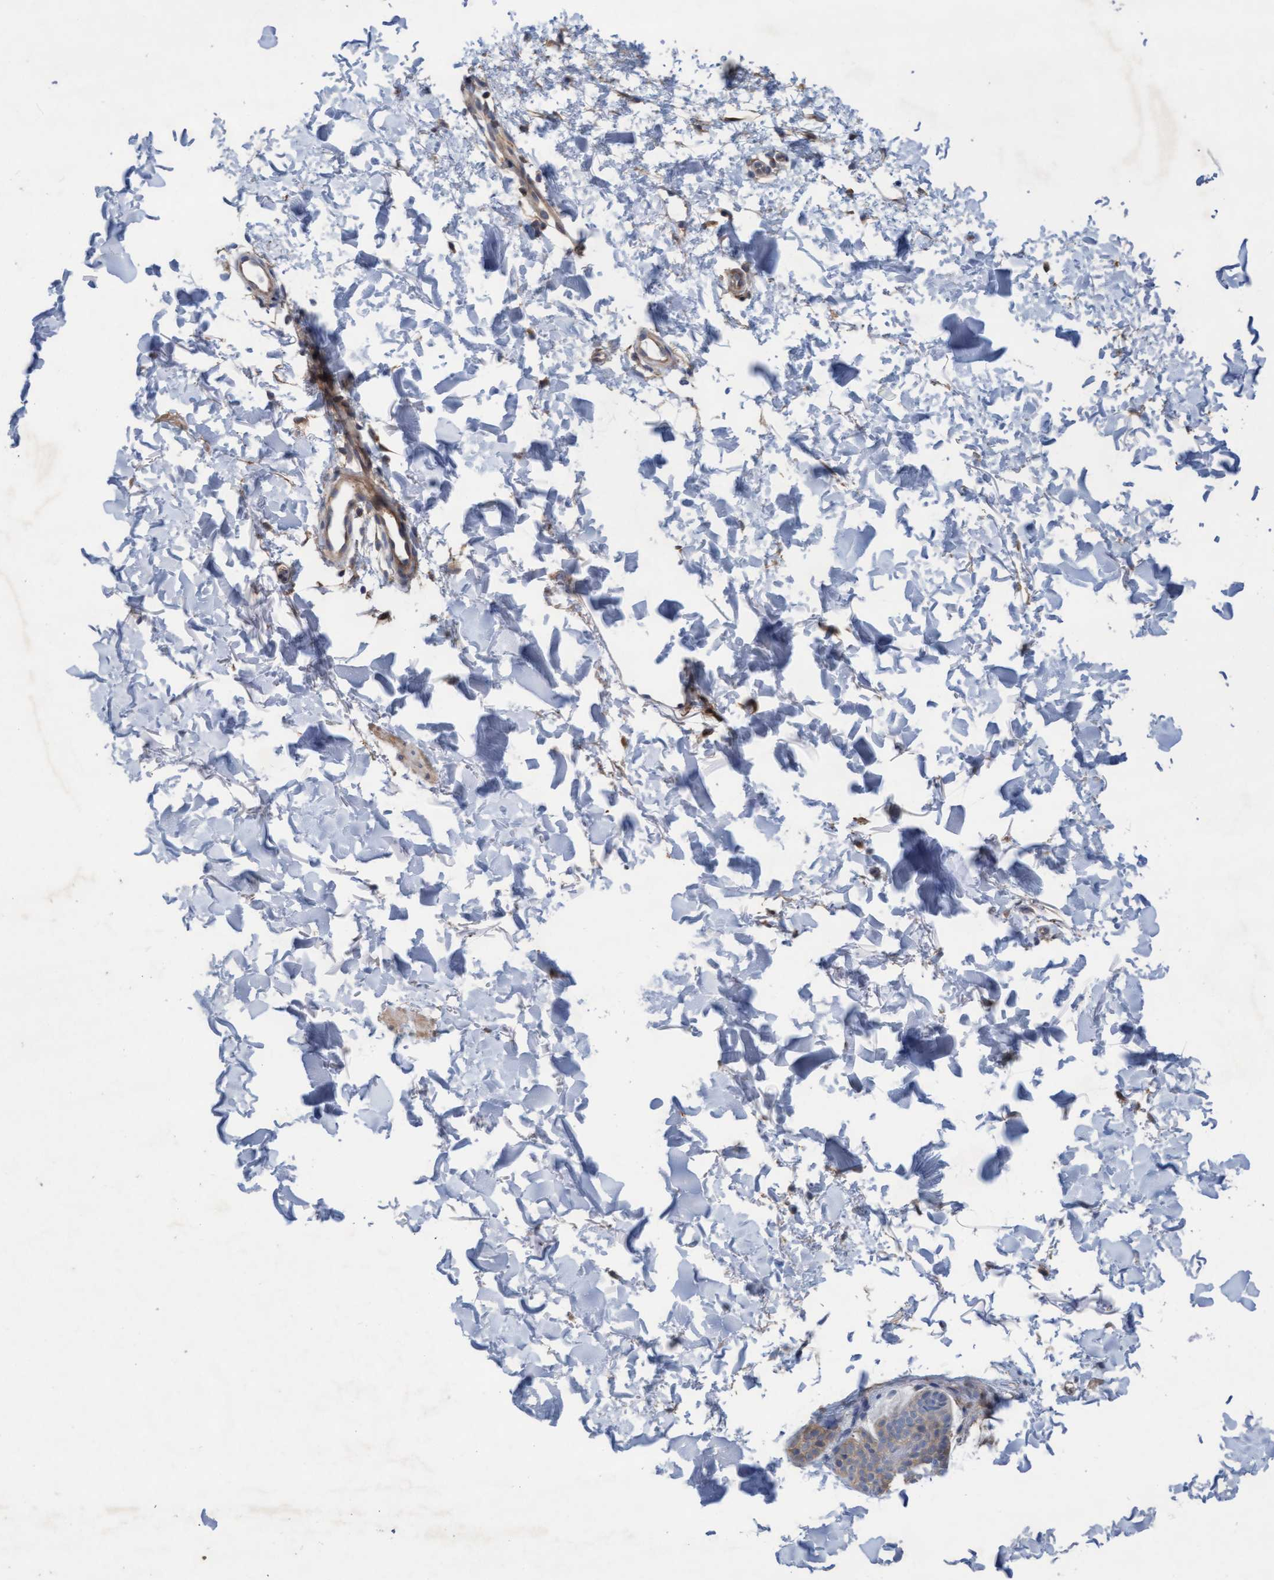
{"staining": {"intensity": "weak", "quantity": ">75%", "location": "cytoplasmic/membranous"}, "tissue": "skin", "cell_type": "Keratinocytes", "image_type": "normal", "snomed": [{"axis": "morphology", "description": "Normal tissue, NOS"}, {"axis": "morphology", "description": "Malignant melanoma, NOS"}, {"axis": "topography", "description": "Skin"}], "caption": "The histopathology image shows immunohistochemical staining of unremarkable skin. There is weak cytoplasmic/membranous positivity is identified in approximately >75% of keratinocytes.", "gene": "PLCD1", "patient": {"sex": "male", "age": 83}}